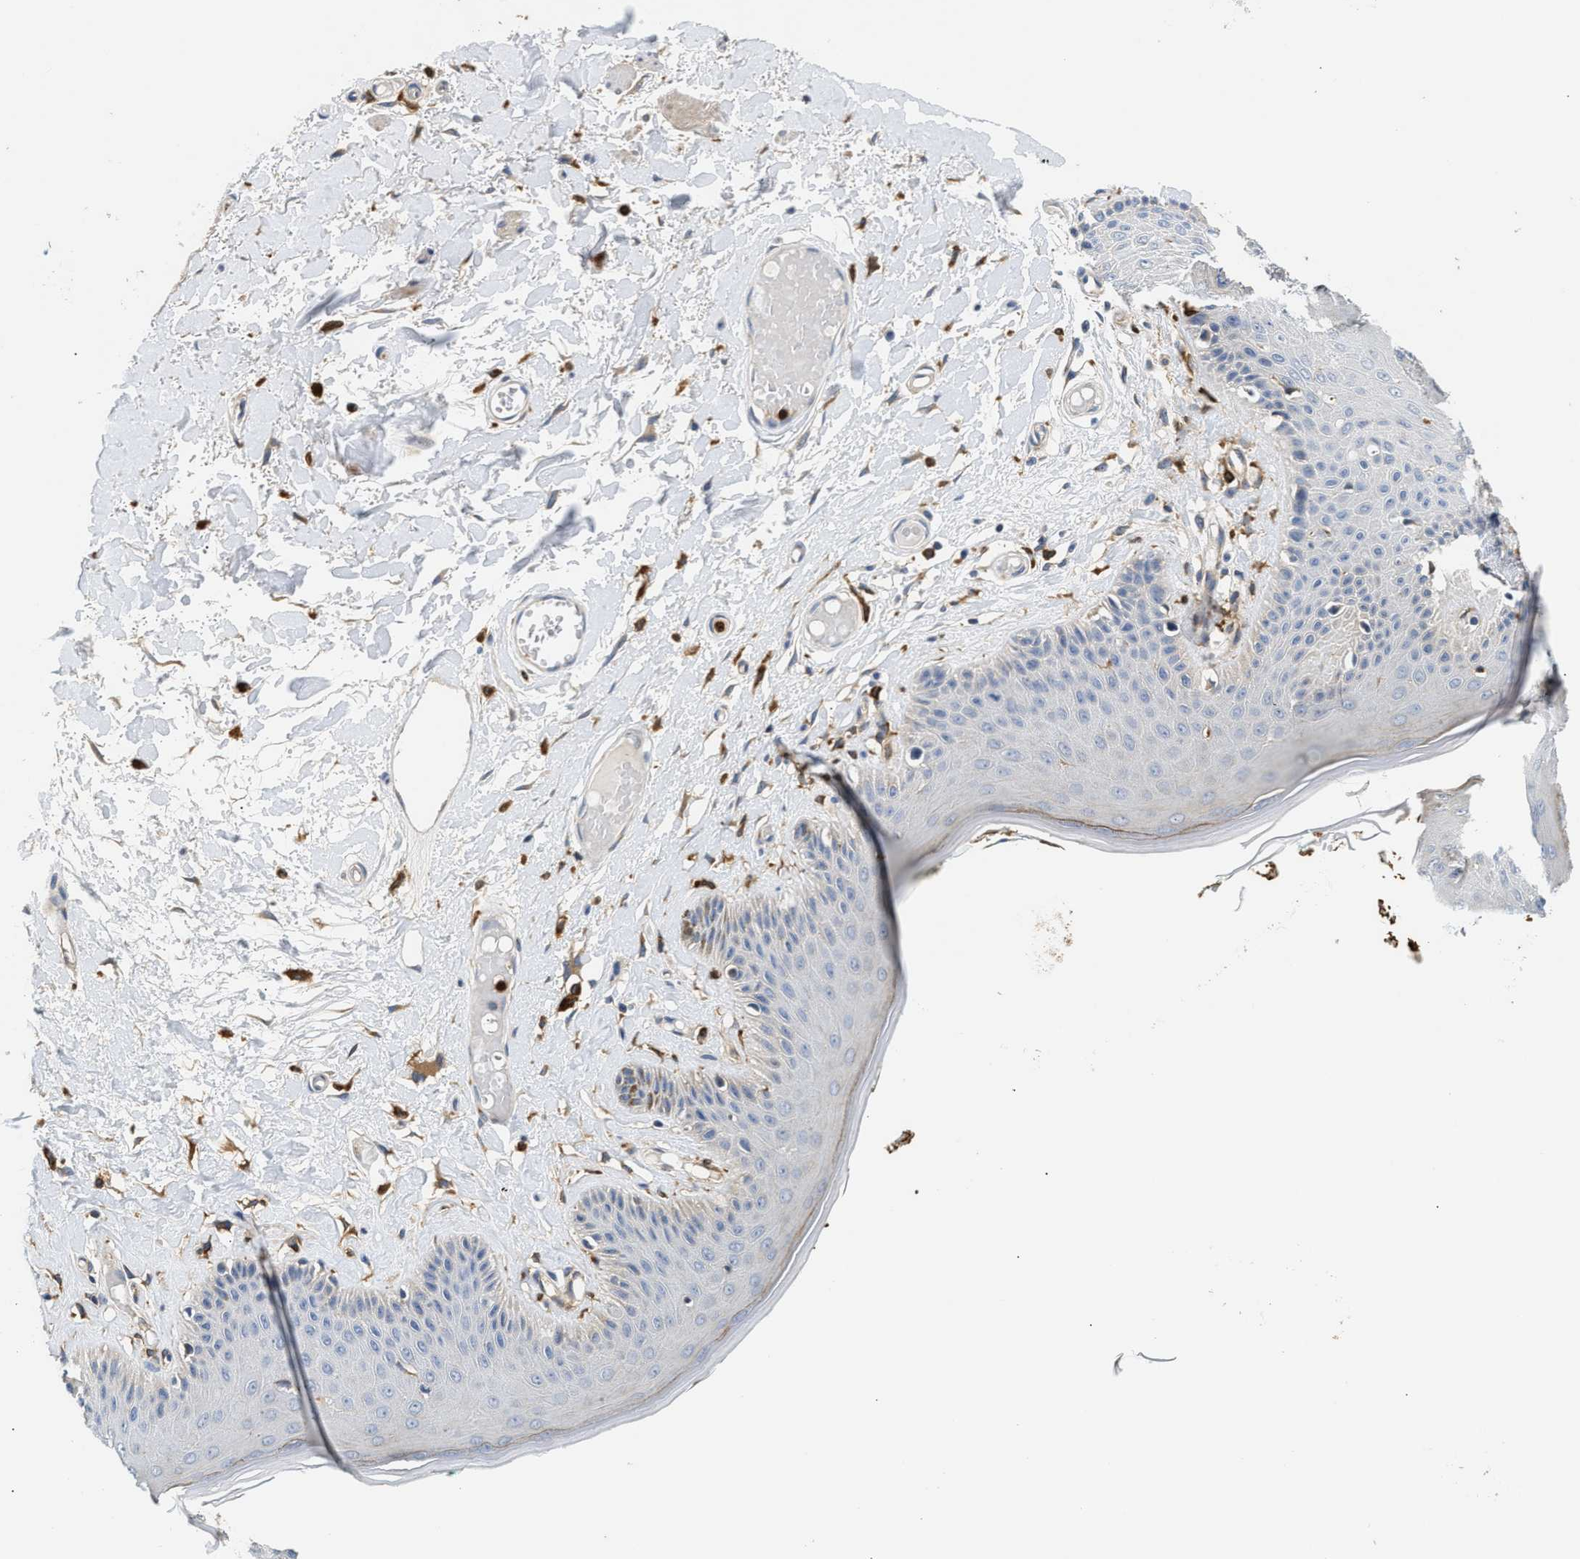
{"staining": {"intensity": "moderate", "quantity": "<25%", "location": "cytoplasmic/membranous"}, "tissue": "skin", "cell_type": "Epidermal cells", "image_type": "normal", "snomed": [{"axis": "morphology", "description": "Normal tissue, NOS"}, {"axis": "topography", "description": "Vulva"}], "caption": "Normal skin was stained to show a protein in brown. There is low levels of moderate cytoplasmic/membranous staining in approximately <25% of epidermal cells.", "gene": "RAB31", "patient": {"sex": "female", "age": 73}}